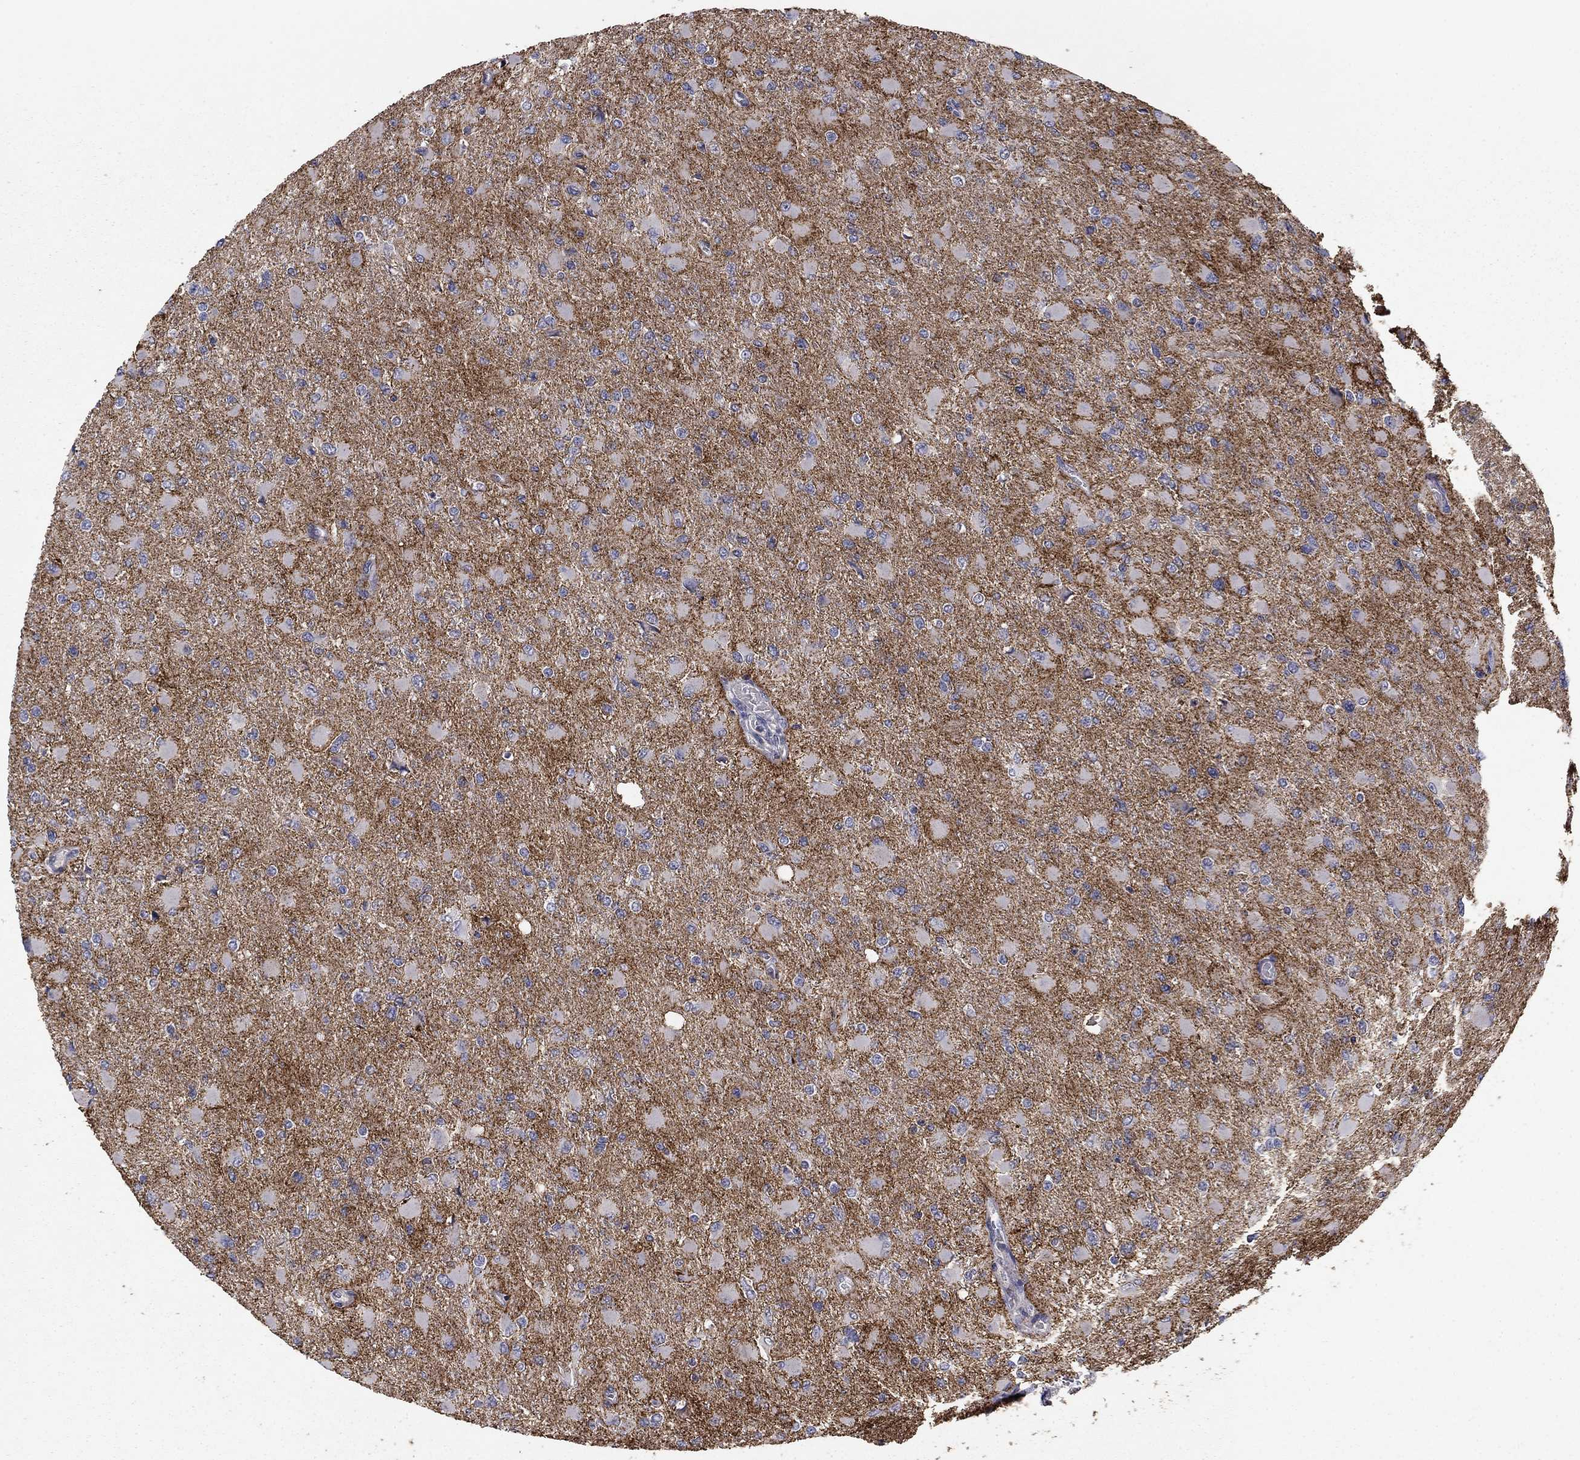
{"staining": {"intensity": "negative", "quantity": "none", "location": "none"}, "tissue": "glioma", "cell_type": "Tumor cells", "image_type": "cancer", "snomed": [{"axis": "morphology", "description": "Glioma, malignant, High grade"}, {"axis": "topography", "description": "Cerebral cortex"}], "caption": "An image of human glioma is negative for staining in tumor cells.", "gene": "SEPTIN3", "patient": {"sex": "female", "age": 36}}